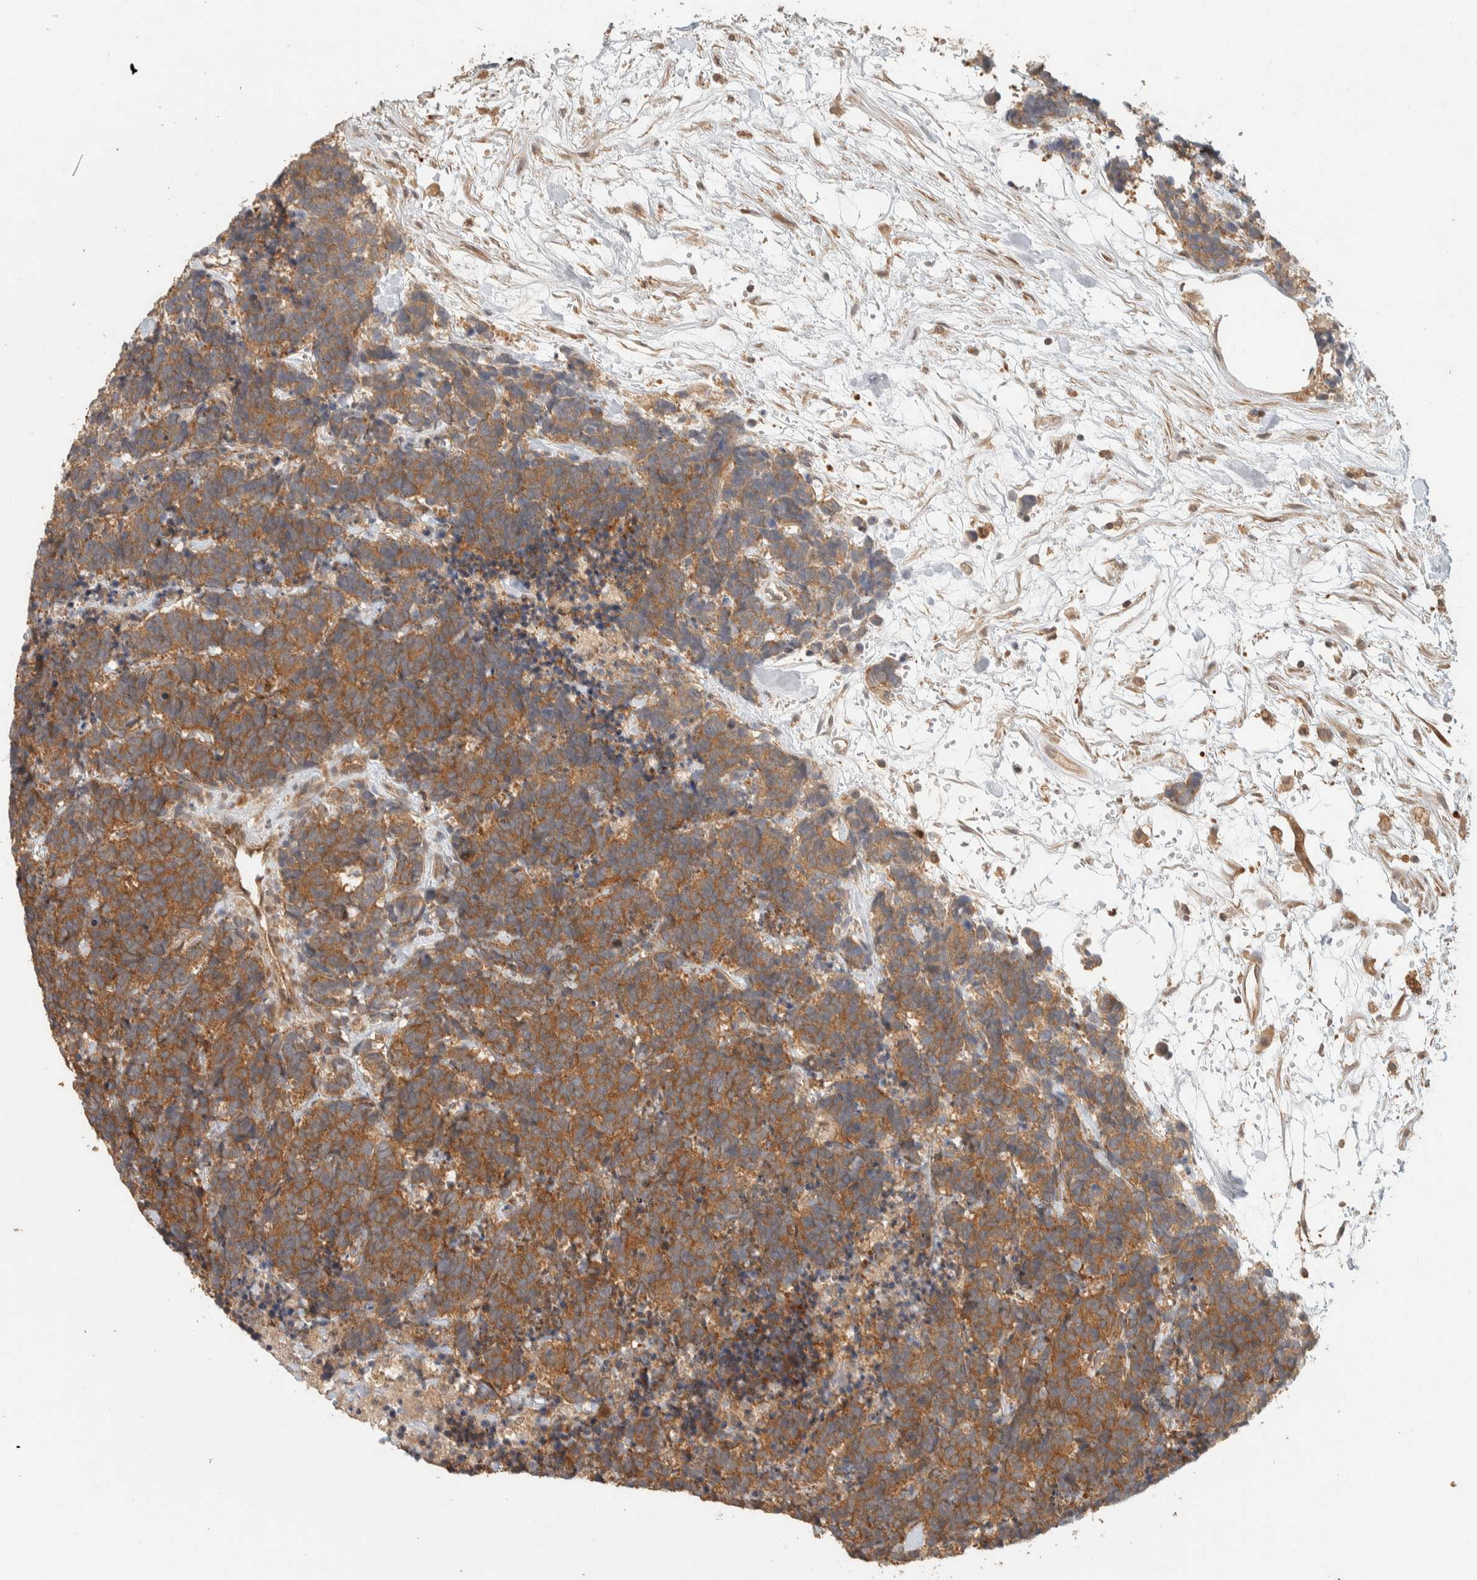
{"staining": {"intensity": "moderate", "quantity": ">75%", "location": "cytoplasmic/membranous"}, "tissue": "carcinoid", "cell_type": "Tumor cells", "image_type": "cancer", "snomed": [{"axis": "morphology", "description": "Carcinoma, NOS"}, {"axis": "morphology", "description": "Carcinoid, malignant, NOS"}, {"axis": "topography", "description": "Urinary bladder"}], "caption": "Human carcinoma stained with a protein marker exhibits moderate staining in tumor cells.", "gene": "ADSS2", "patient": {"sex": "male", "age": 57}}